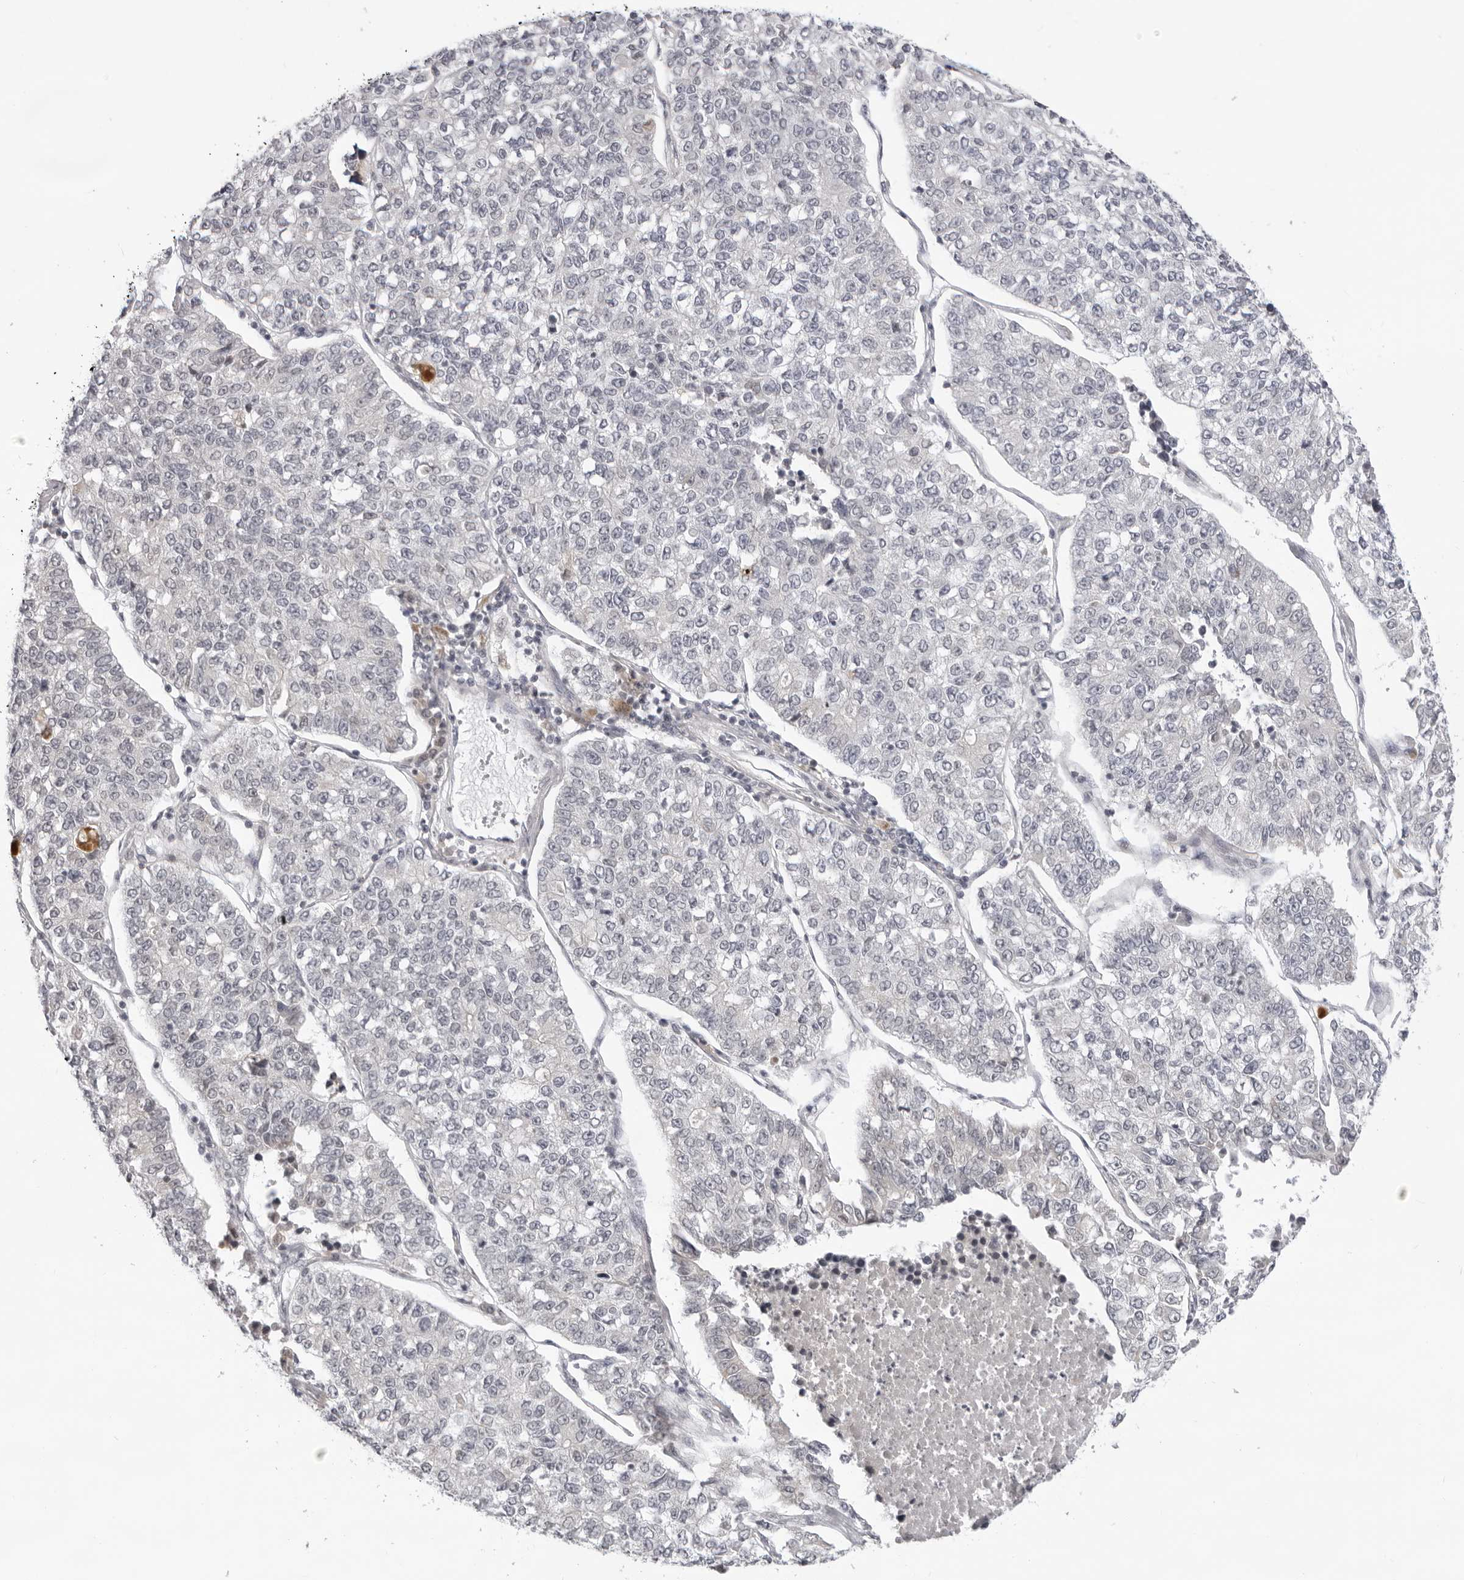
{"staining": {"intensity": "negative", "quantity": "none", "location": "none"}, "tissue": "lung cancer", "cell_type": "Tumor cells", "image_type": "cancer", "snomed": [{"axis": "morphology", "description": "Adenocarcinoma, NOS"}, {"axis": "topography", "description": "Lung"}], "caption": "Tumor cells are negative for brown protein staining in adenocarcinoma (lung). (DAB (3,3'-diaminobenzidine) IHC visualized using brightfield microscopy, high magnification).", "gene": "ACP6", "patient": {"sex": "male", "age": 49}}